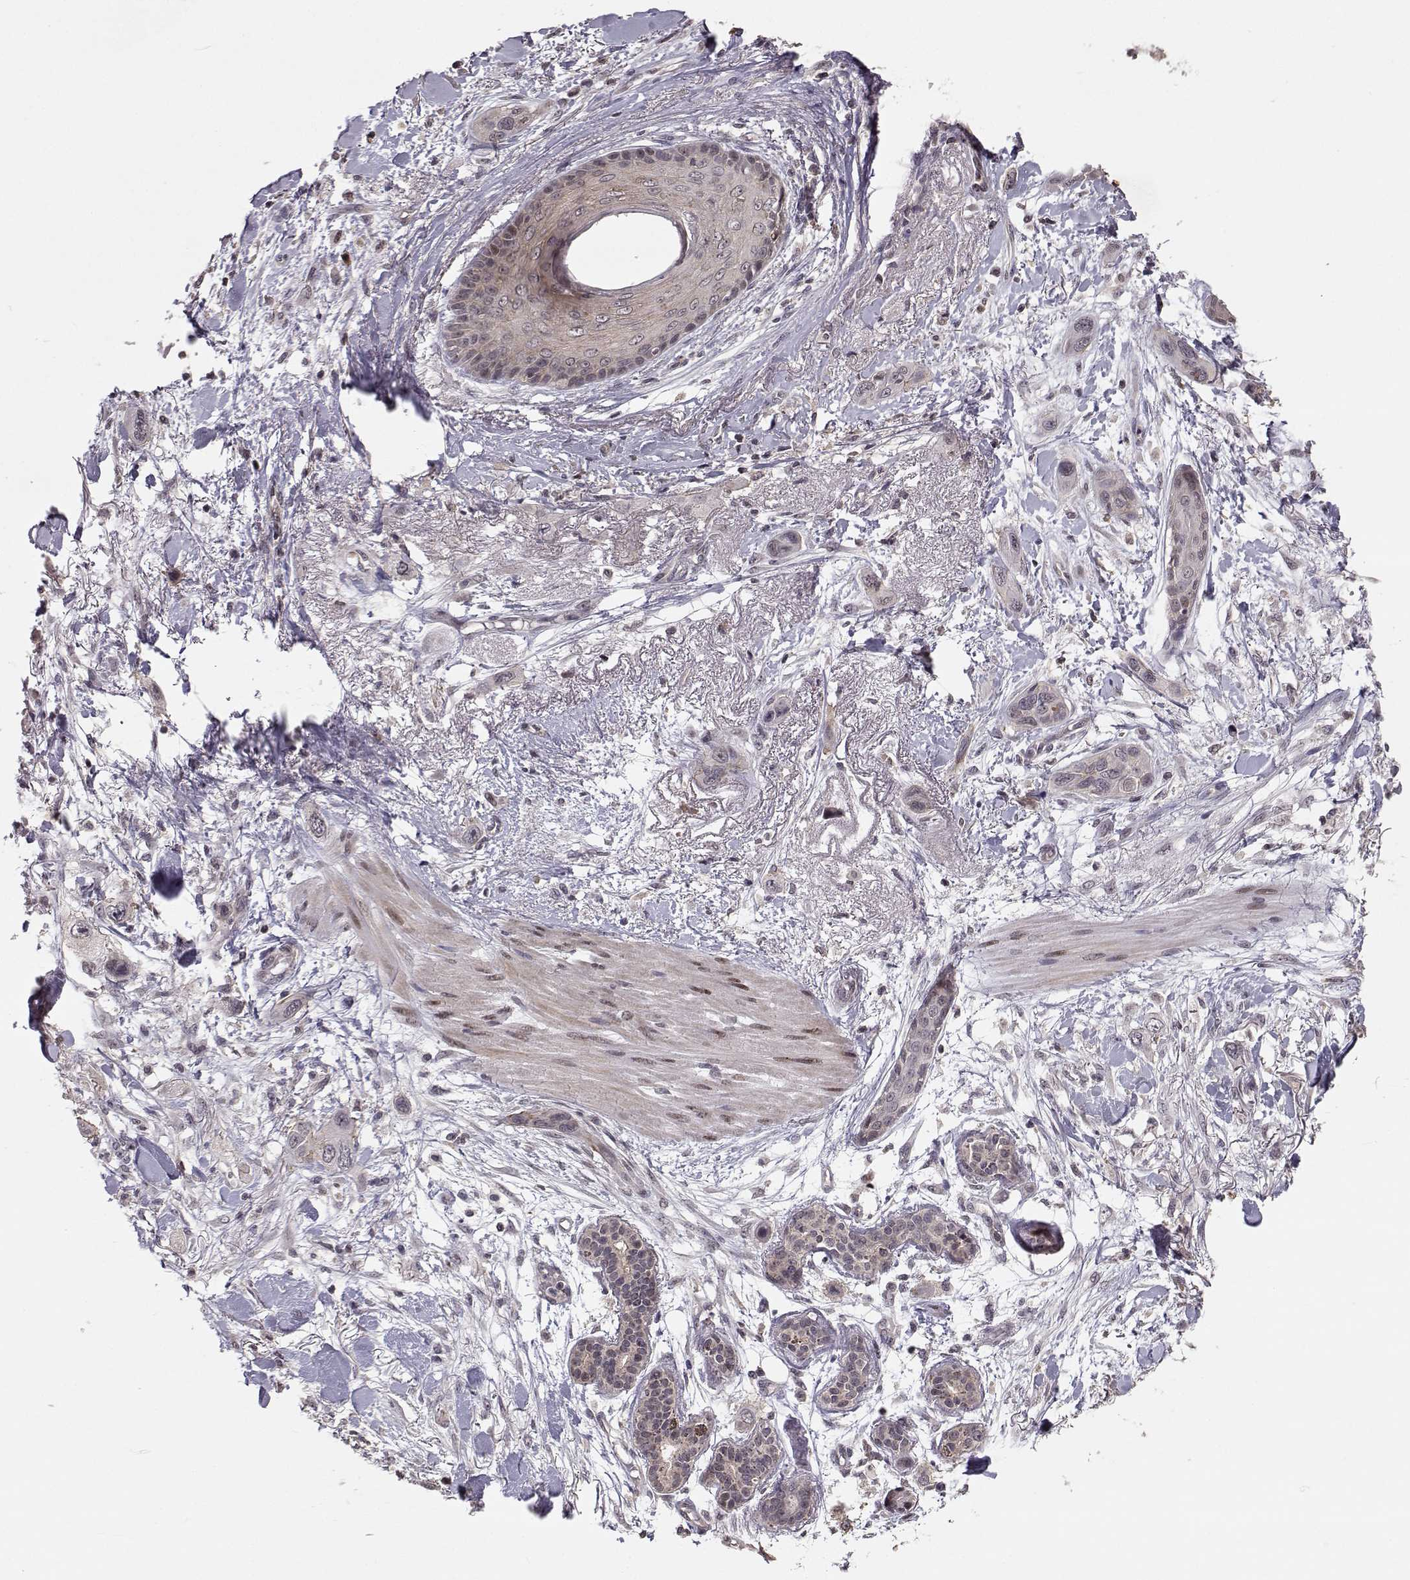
{"staining": {"intensity": "negative", "quantity": "none", "location": "none"}, "tissue": "skin cancer", "cell_type": "Tumor cells", "image_type": "cancer", "snomed": [{"axis": "morphology", "description": "Squamous cell carcinoma, NOS"}, {"axis": "topography", "description": "Skin"}], "caption": "IHC histopathology image of human squamous cell carcinoma (skin) stained for a protein (brown), which demonstrates no expression in tumor cells.", "gene": "PLEKHG3", "patient": {"sex": "male", "age": 79}}